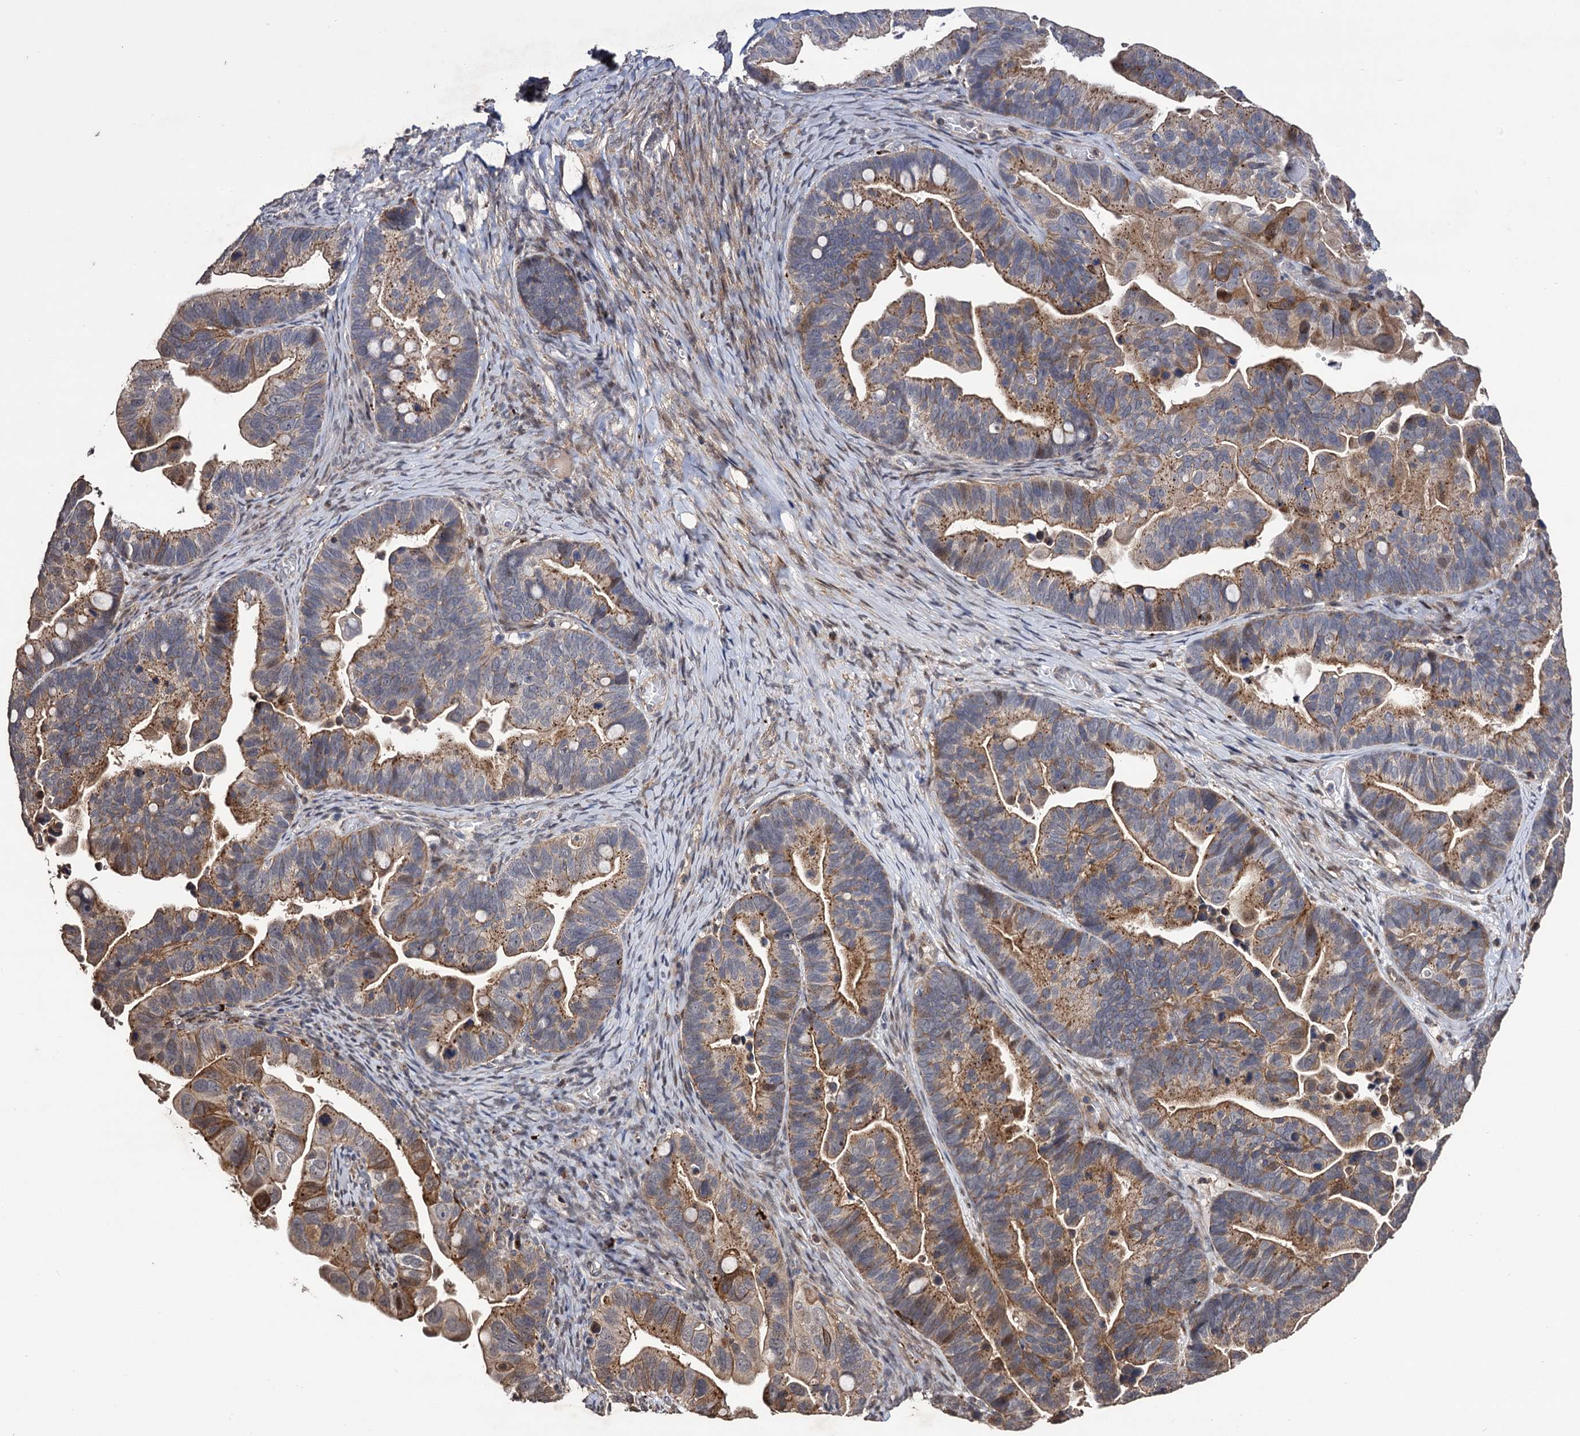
{"staining": {"intensity": "moderate", "quantity": "25%-75%", "location": "cytoplasmic/membranous"}, "tissue": "ovarian cancer", "cell_type": "Tumor cells", "image_type": "cancer", "snomed": [{"axis": "morphology", "description": "Cystadenocarcinoma, serous, NOS"}, {"axis": "topography", "description": "Ovary"}], "caption": "Human ovarian serous cystadenocarcinoma stained for a protein (brown) exhibits moderate cytoplasmic/membranous positive staining in about 25%-75% of tumor cells.", "gene": "MICAL2", "patient": {"sex": "female", "age": 56}}